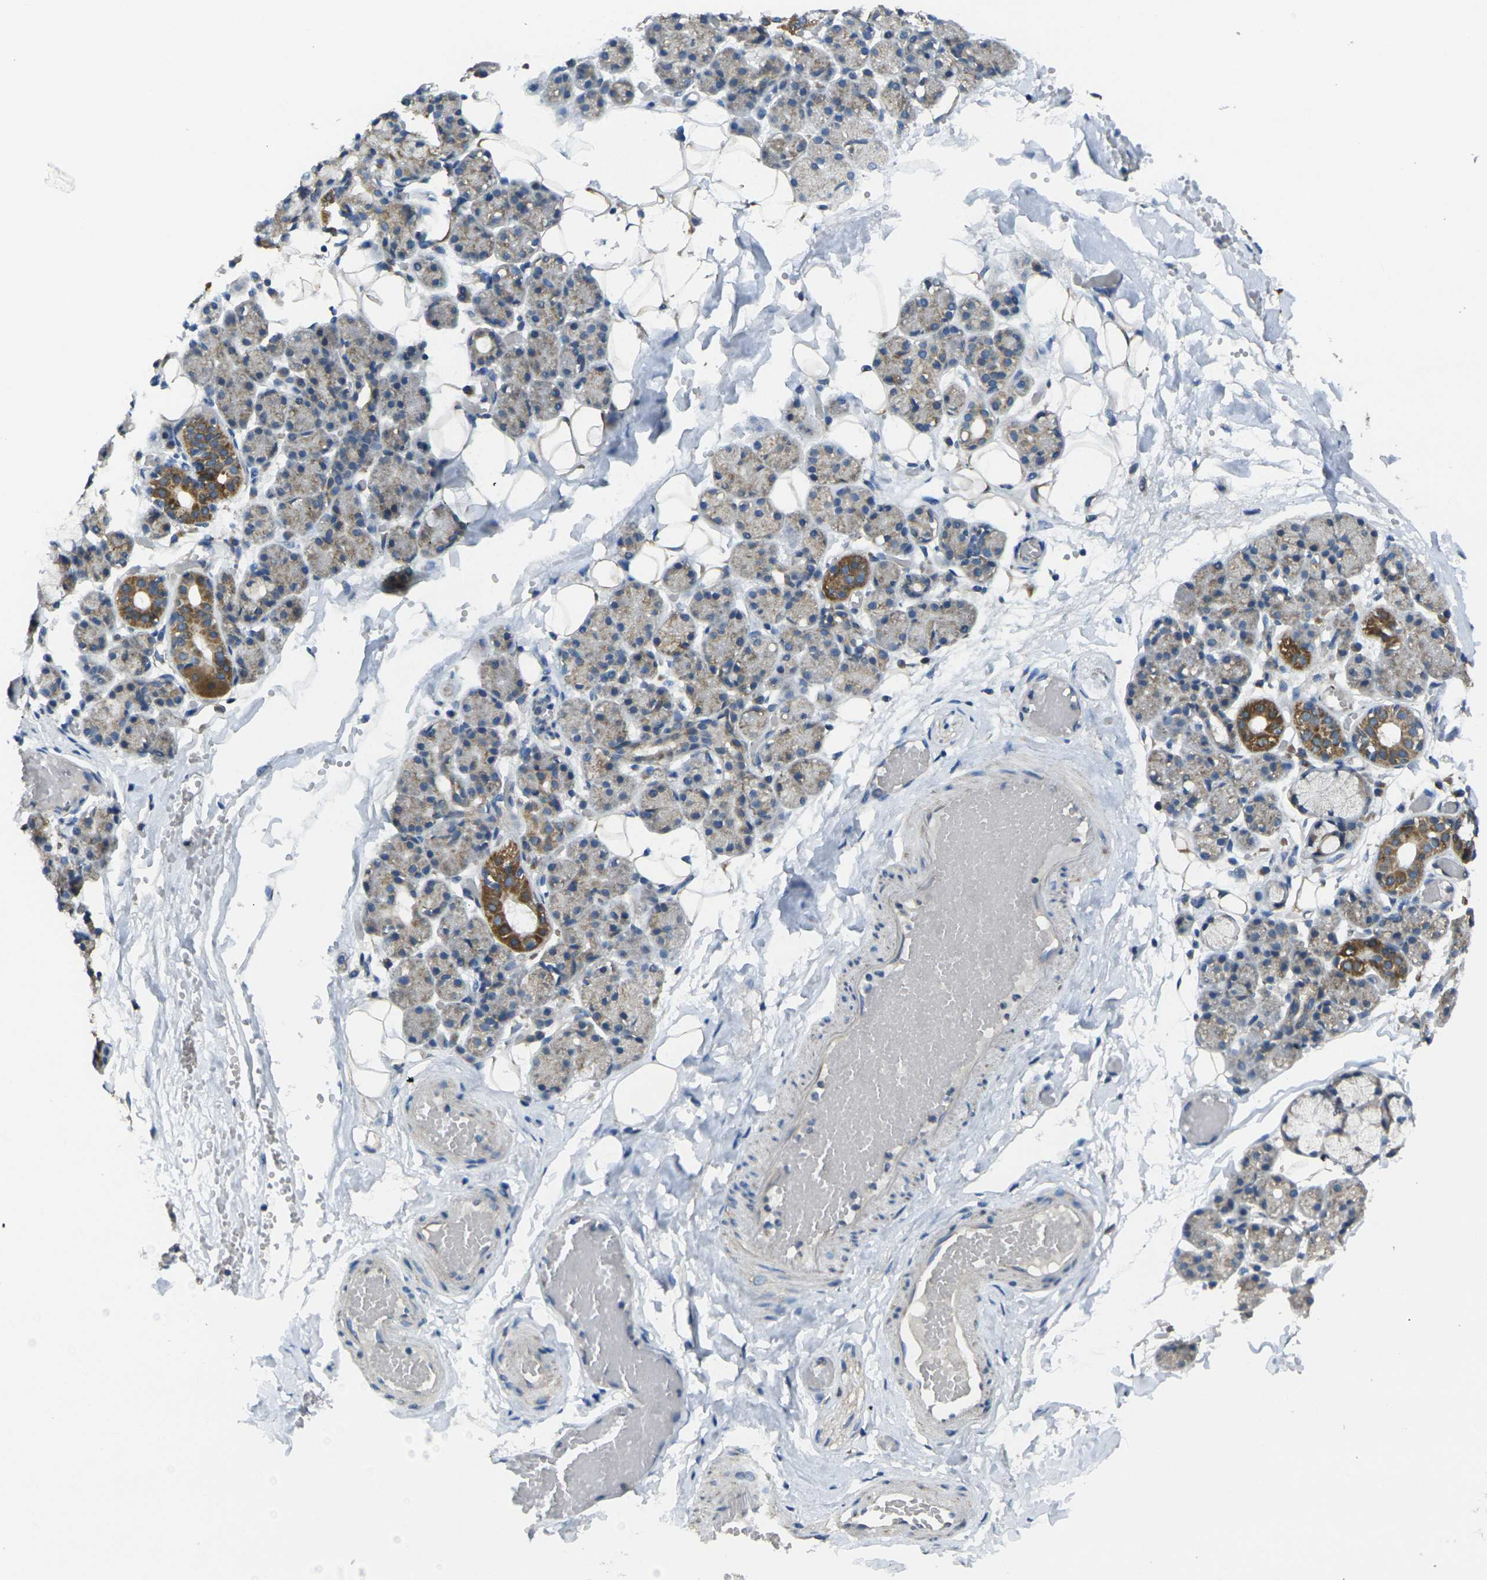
{"staining": {"intensity": "moderate", "quantity": ">75%", "location": "cytoplasmic/membranous"}, "tissue": "salivary gland", "cell_type": "Glandular cells", "image_type": "normal", "snomed": [{"axis": "morphology", "description": "Normal tissue, NOS"}, {"axis": "topography", "description": "Salivary gland"}], "caption": "Protein expression analysis of benign salivary gland reveals moderate cytoplasmic/membranous expression in about >75% of glandular cells. (DAB (3,3'-diaminobenzidine) IHC with brightfield microscopy, high magnification).", "gene": "TMEM120B", "patient": {"sex": "male", "age": 63}}